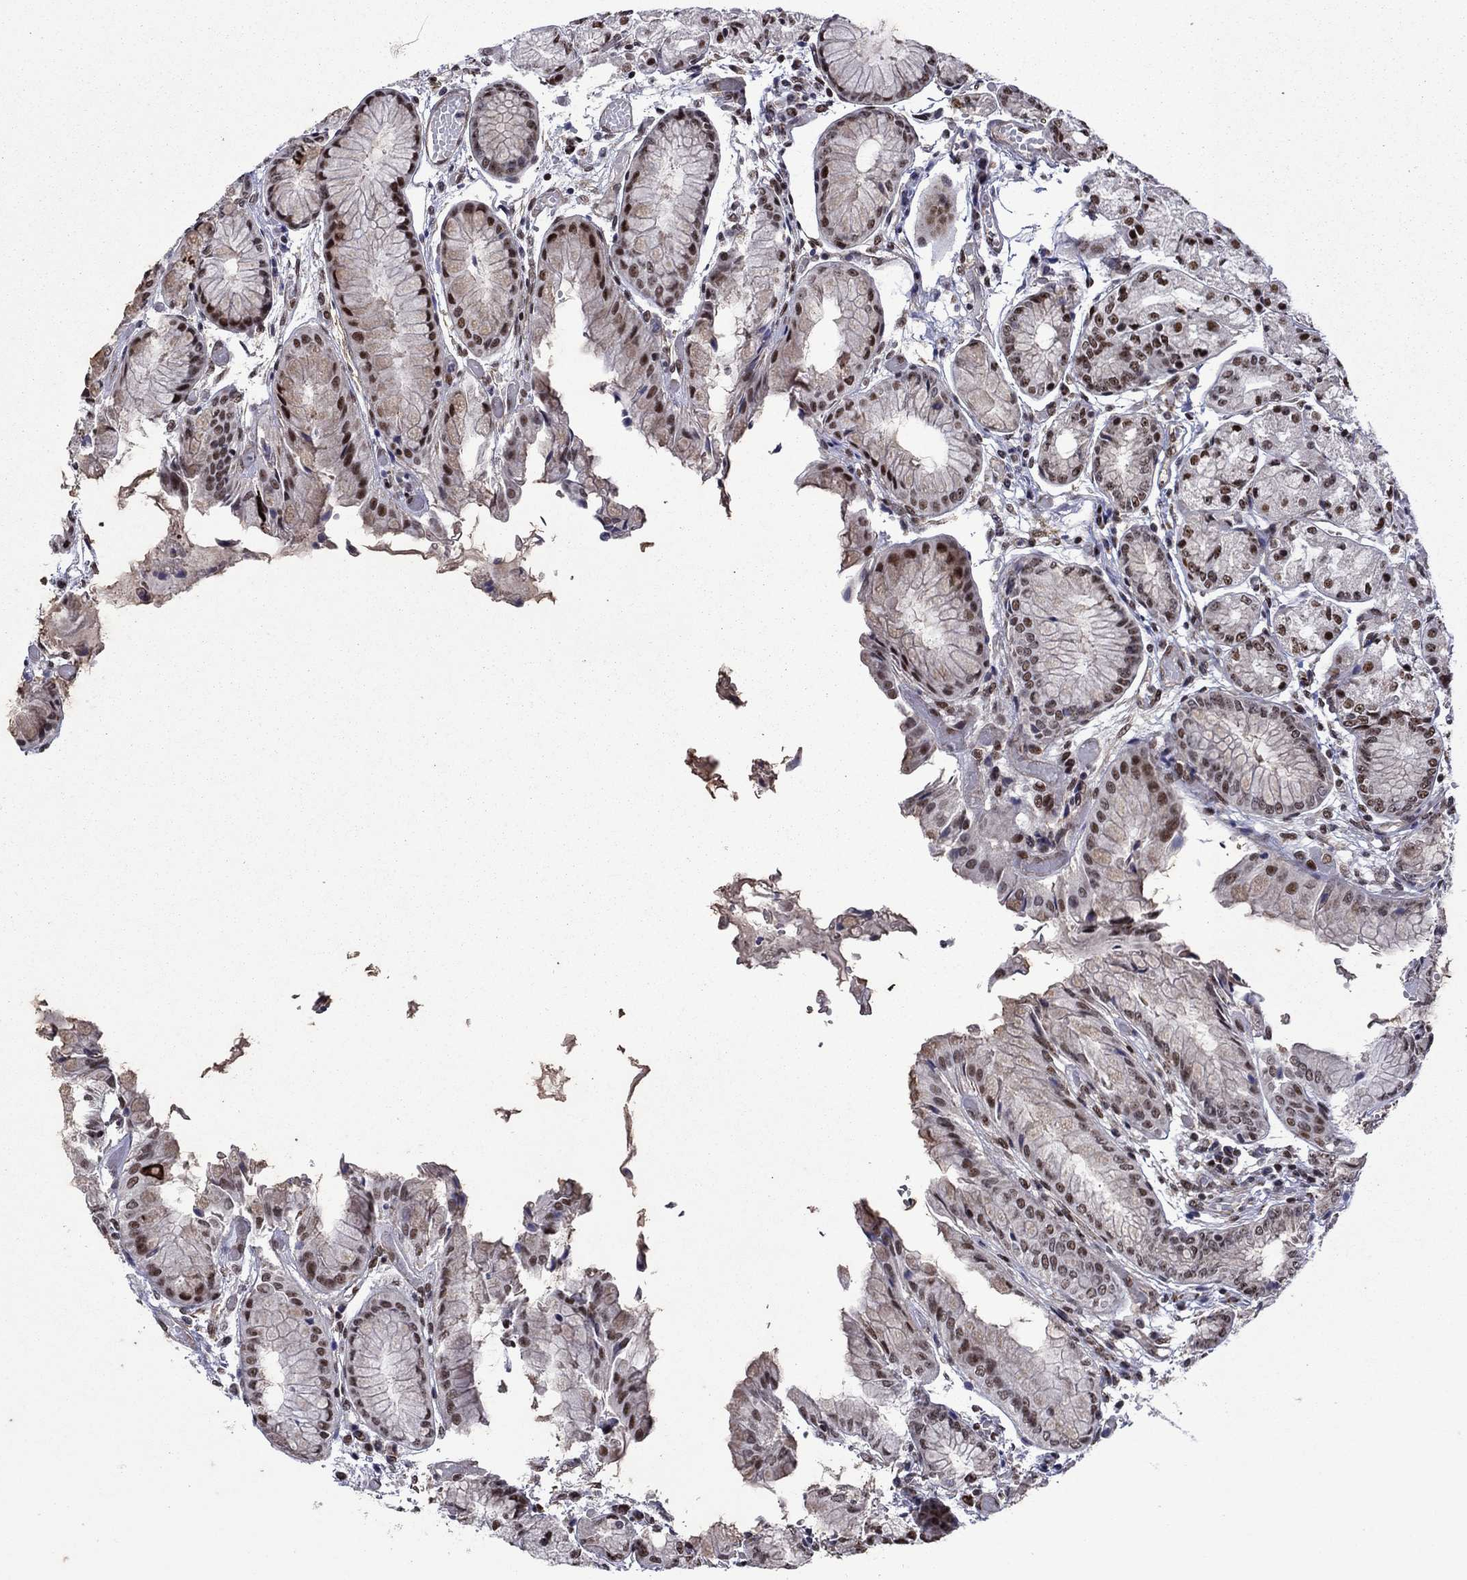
{"staining": {"intensity": "moderate", "quantity": "25%-75%", "location": "nuclear"}, "tissue": "stomach", "cell_type": "Glandular cells", "image_type": "normal", "snomed": [{"axis": "morphology", "description": "Normal tissue, NOS"}, {"axis": "topography", "description": "Stomach, upper"}], "caption": "Normal stomach was stained to show a protein in brown. There is medium levels of moderate nuclear staining in about 25%-75% of glandular cells. The staining was performed using DAB (3,3'-diaminobenzidine) to visualize the protein expression in brown, while the nuclei were stained in blue with hematoxylin (Magnification: 20x).", "gene": "SURF2", "patient": {"sex": "male", "age": 72}}